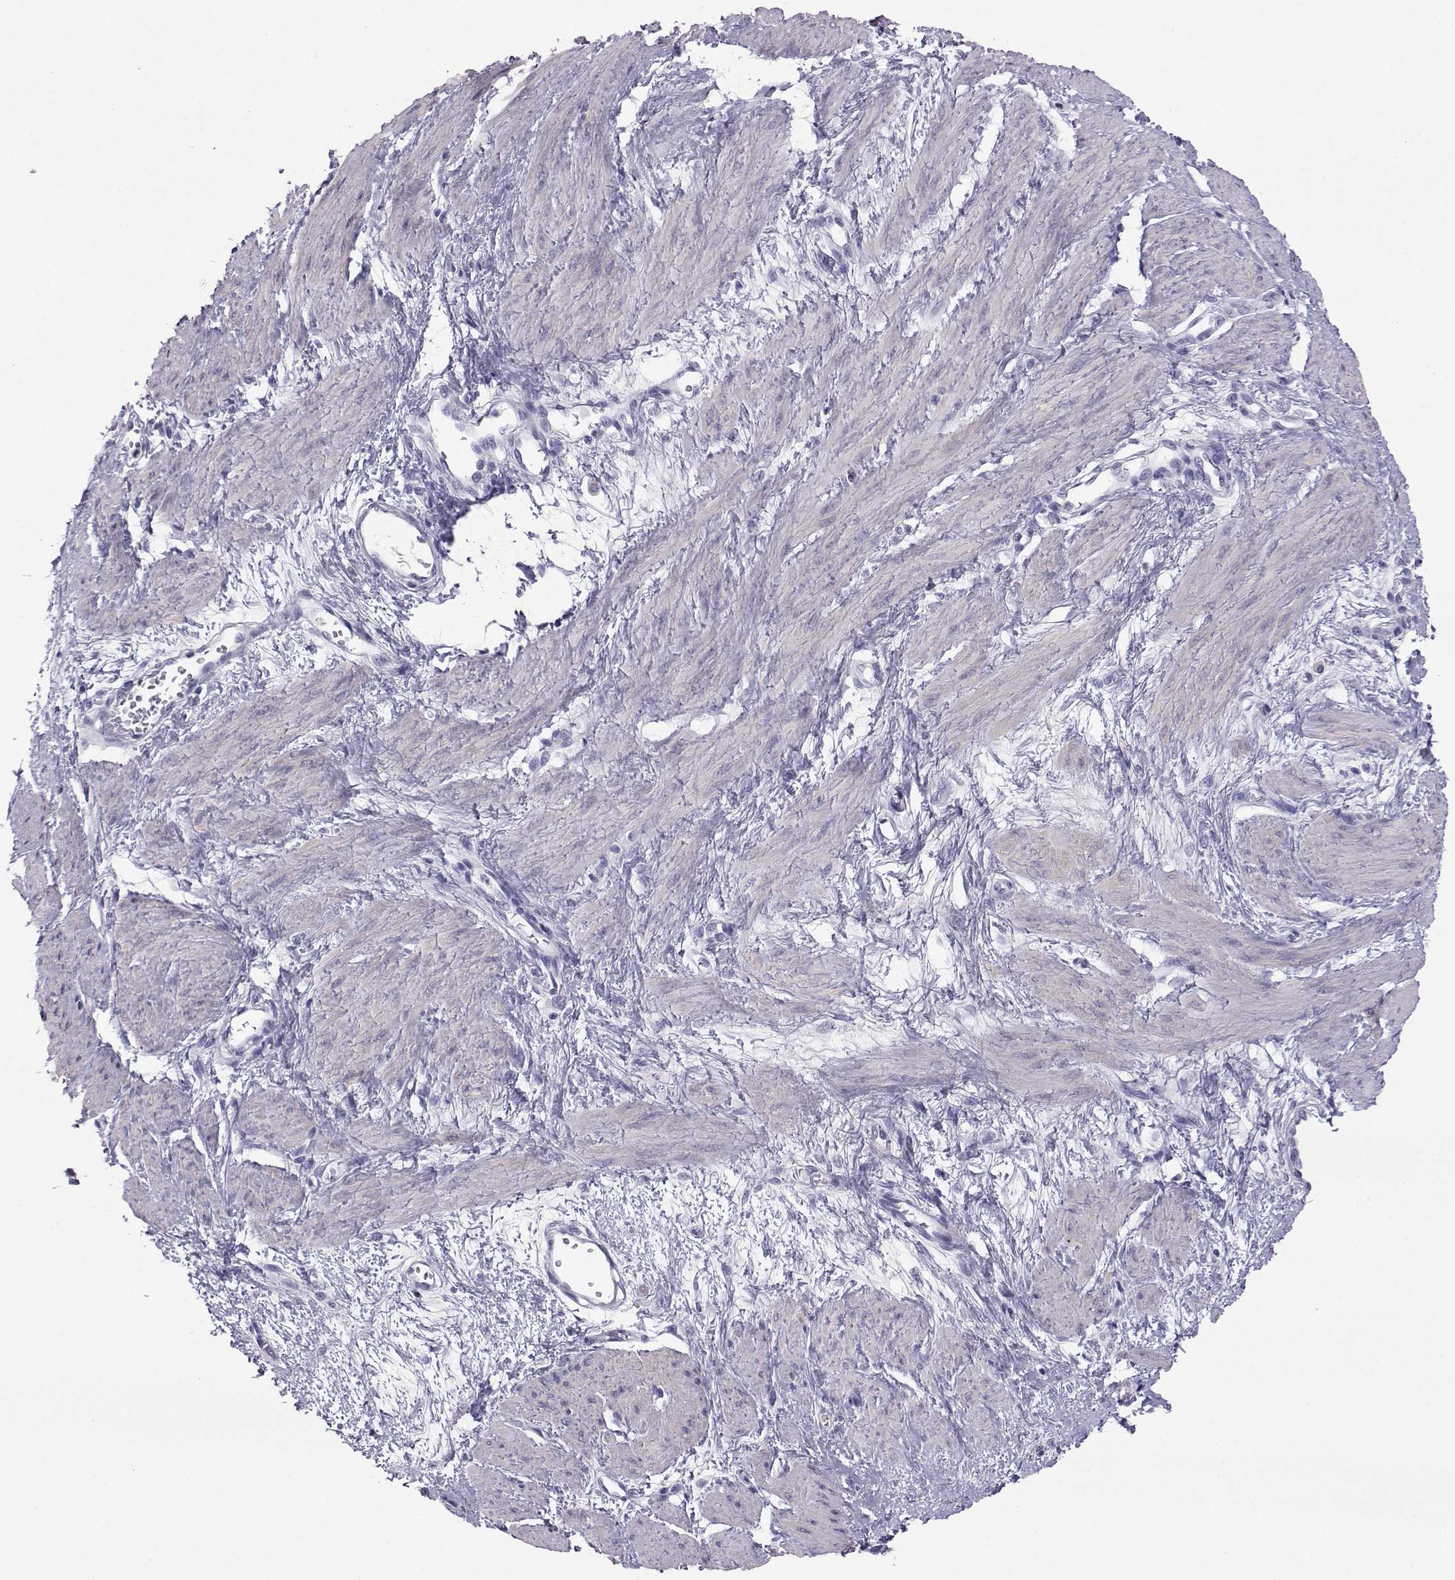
{"staining": {"intensity": "weak", "quantity": "<25%", "location": "cytoplasmic/membranous"}, "tissue": "smooth muscle", "cell_type": "Smooth muscle cells", "image_type": "normal", "snomed": [{"axis": "morphology", "description": "Normal tissue, NOS"}, {"axis": "topography", "description": "Smooth muscle"}, {"axis": "topography", "description": "Uterus"}], "caption": "Immunohistochemistry (IHC) image of benign smooth muscle stained for a protein (brown), which reveals no expression in smooth muscle cells.", "gene": "PLIN4", "patient": {"sex": "female", "age": 39}}